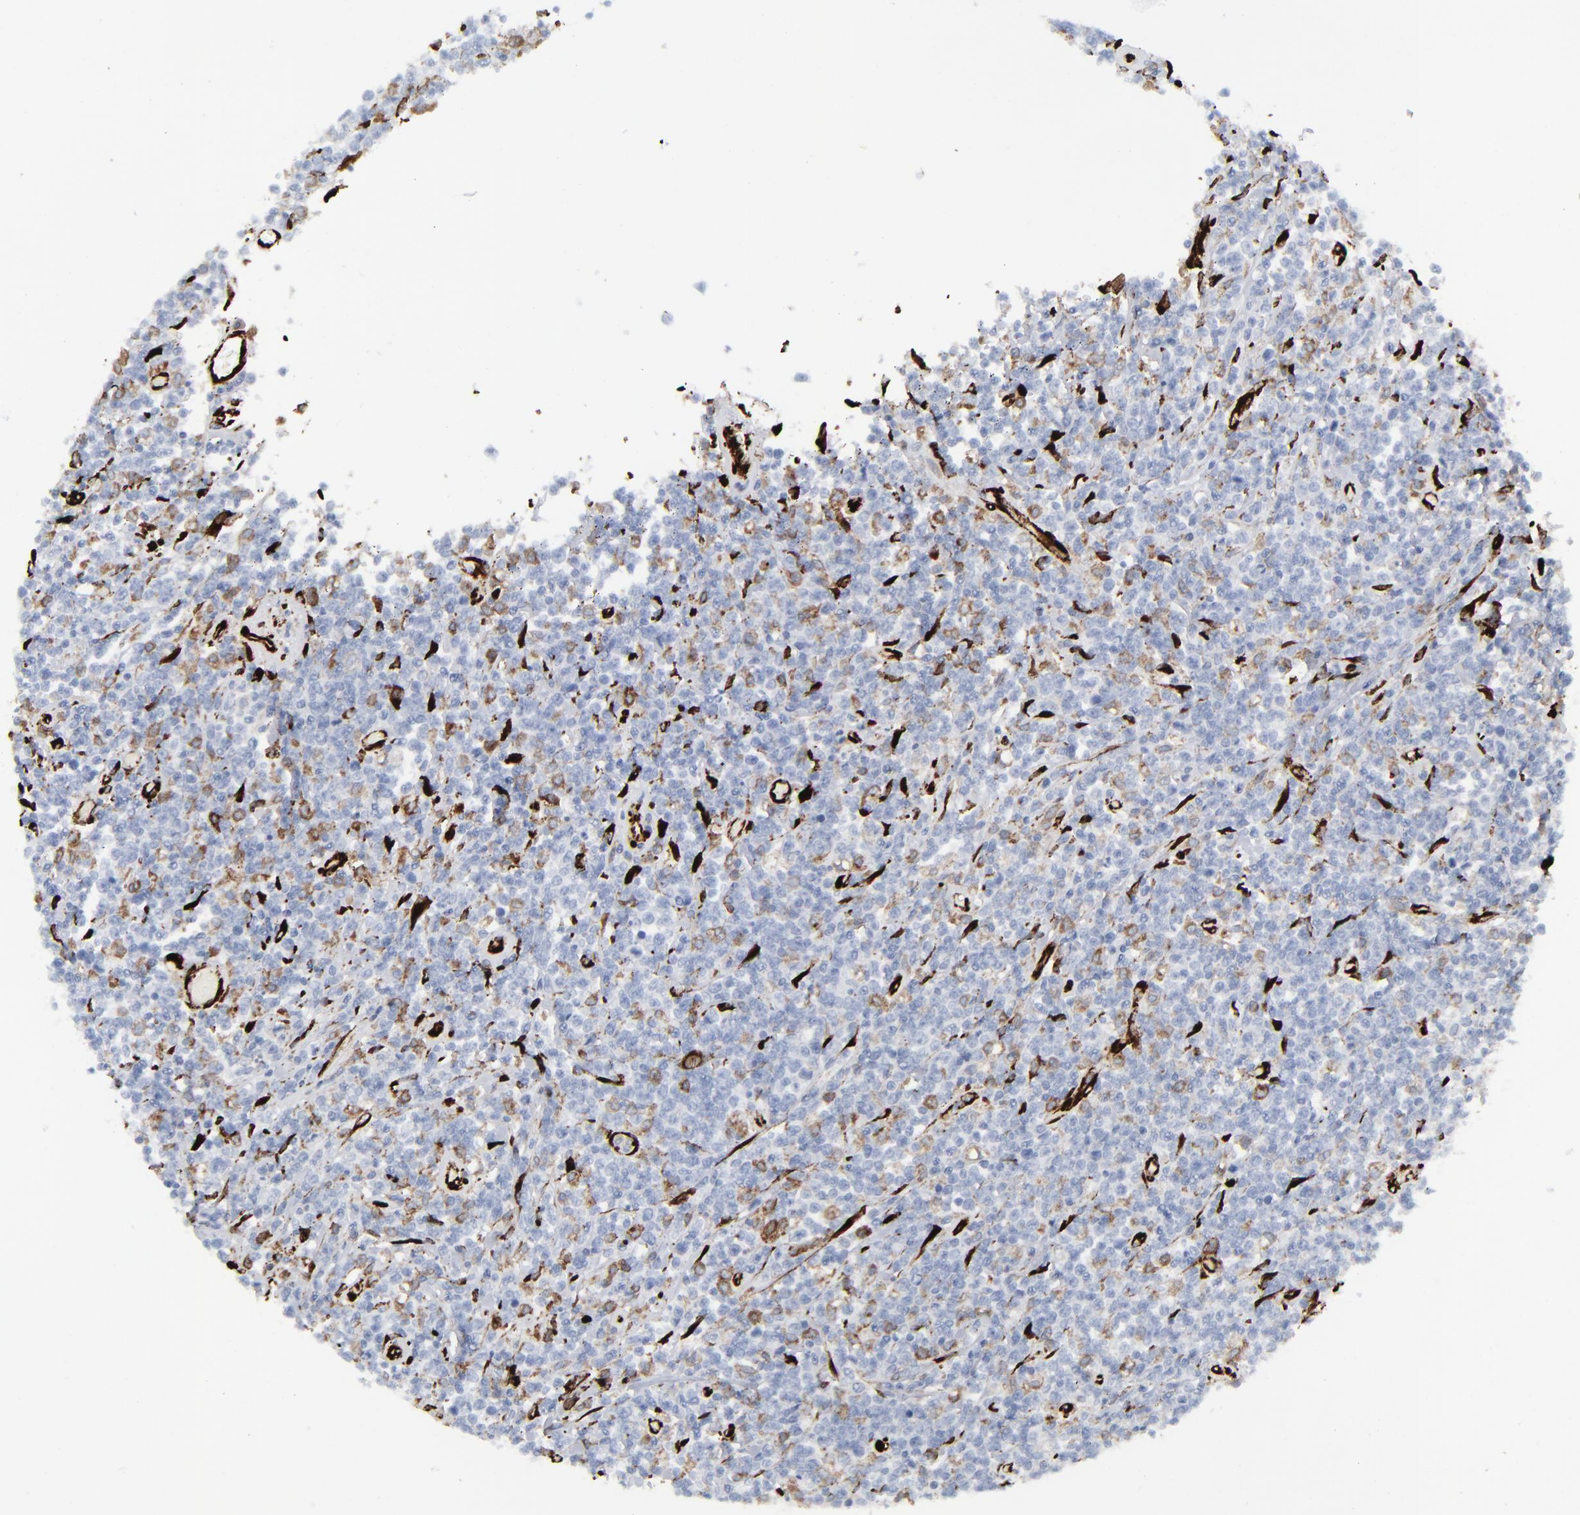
{"staining": {"intensity": "negative", "quantity": "none", "location": "none"}, "tissue": "lymphoma", "cell_type": "Tumor cells", "image_type": "cancer", "snomed": [{"axis": "morphology", "description": "Malignant lymphoma, non-Hodgkin's type, High grade"}, {"axis": "topography", "description": "Colon"}], "caption": "Lymphoma stained for a protein using immunohistochemistry shows no staining tumor cells.", "gene": "SPARC", "patient": {"sex": "male", "age": 82}}